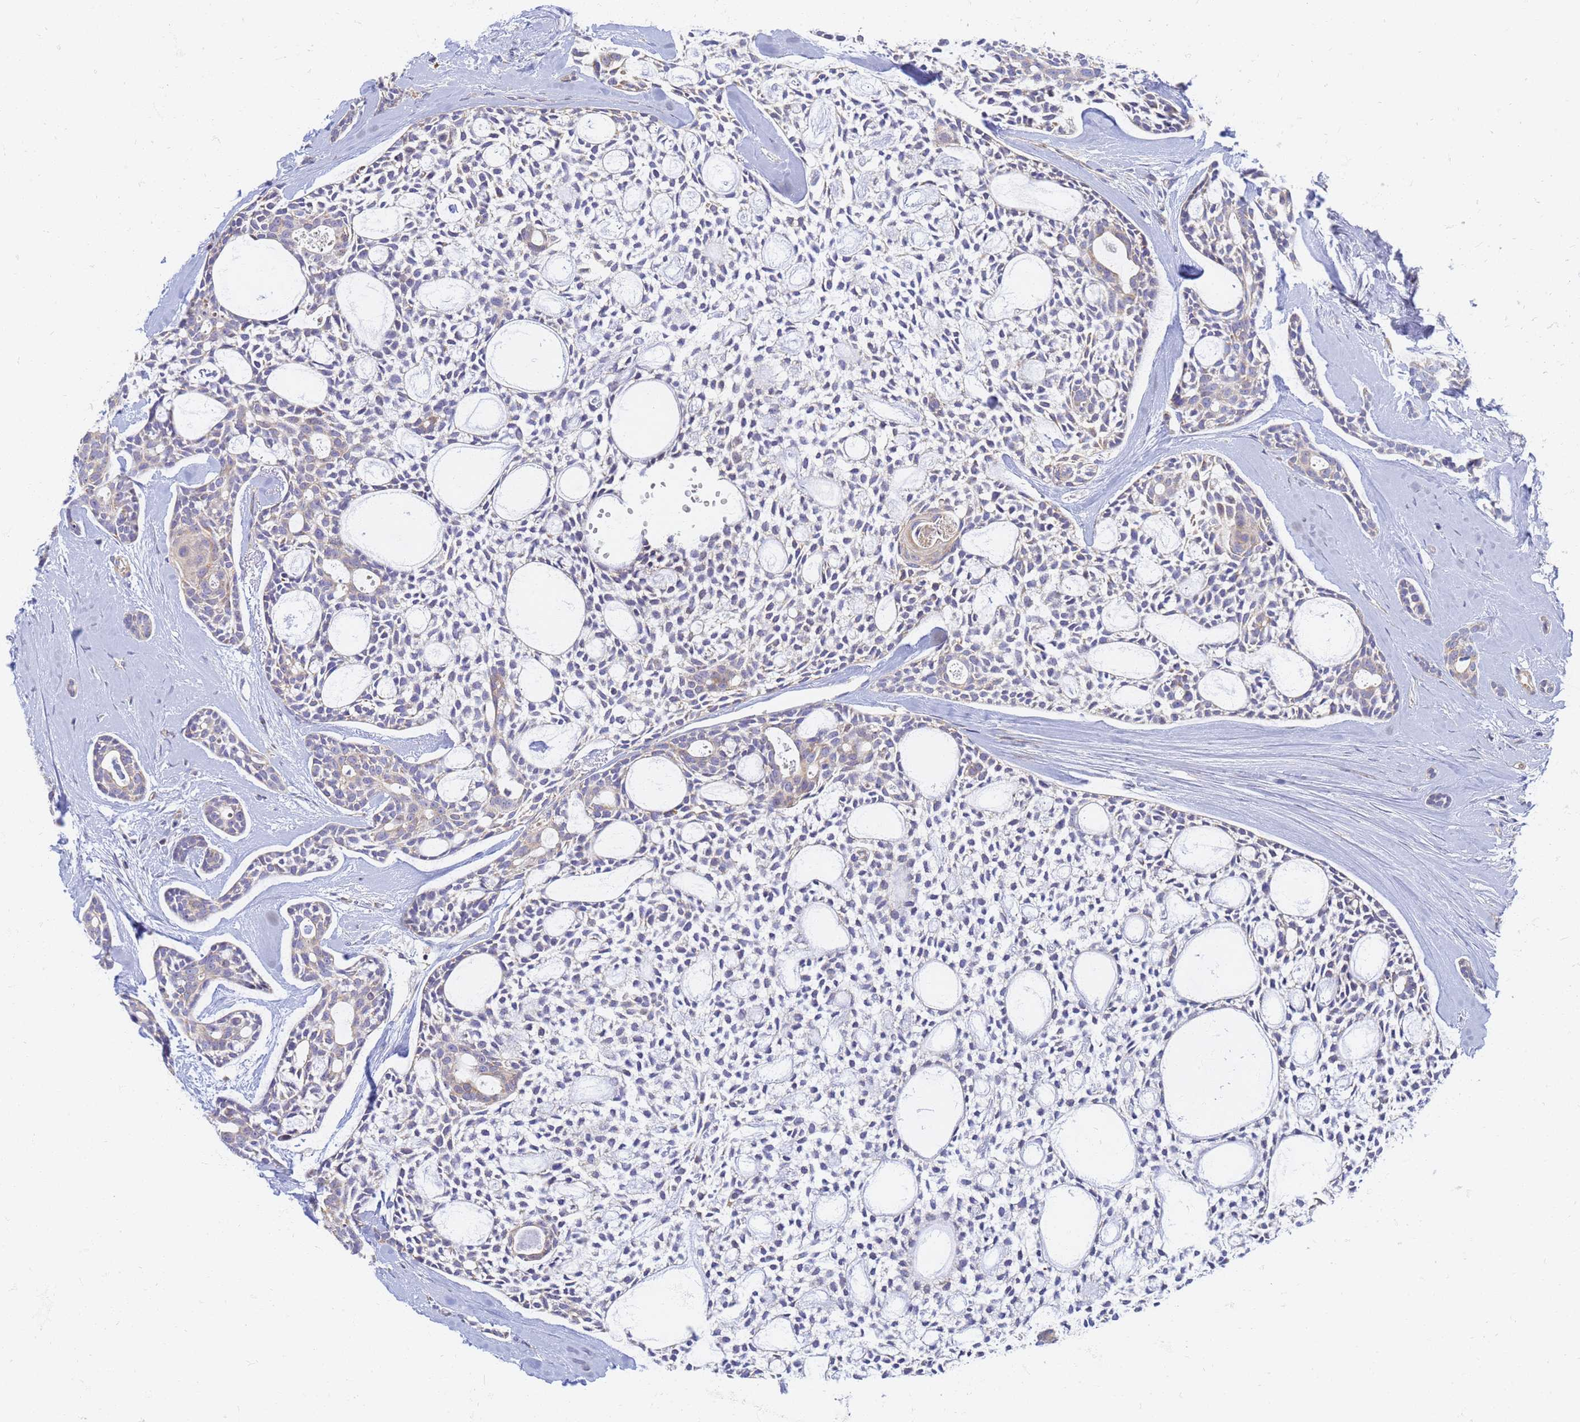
{"staining": {"intensity": "negative", "quantity": "none", "location": "none"}, "tissue": "head and neck cancer", "cell_type": "Tumor cells", "image_type": "cancer", "snomed": [{"axis": "morphology", "description": "Adenocarcinoma, NOS"}, {"axis": "topography", "description": "Subcutis"}, {"axis": "topography", "description": "Head-Neck"}], "caption": "Tumor cells are negative for brown protein staining in adenocarcinoma (head and neck).", "gene": "UTP23", "patient": {"sex": "female", "age": 73}}